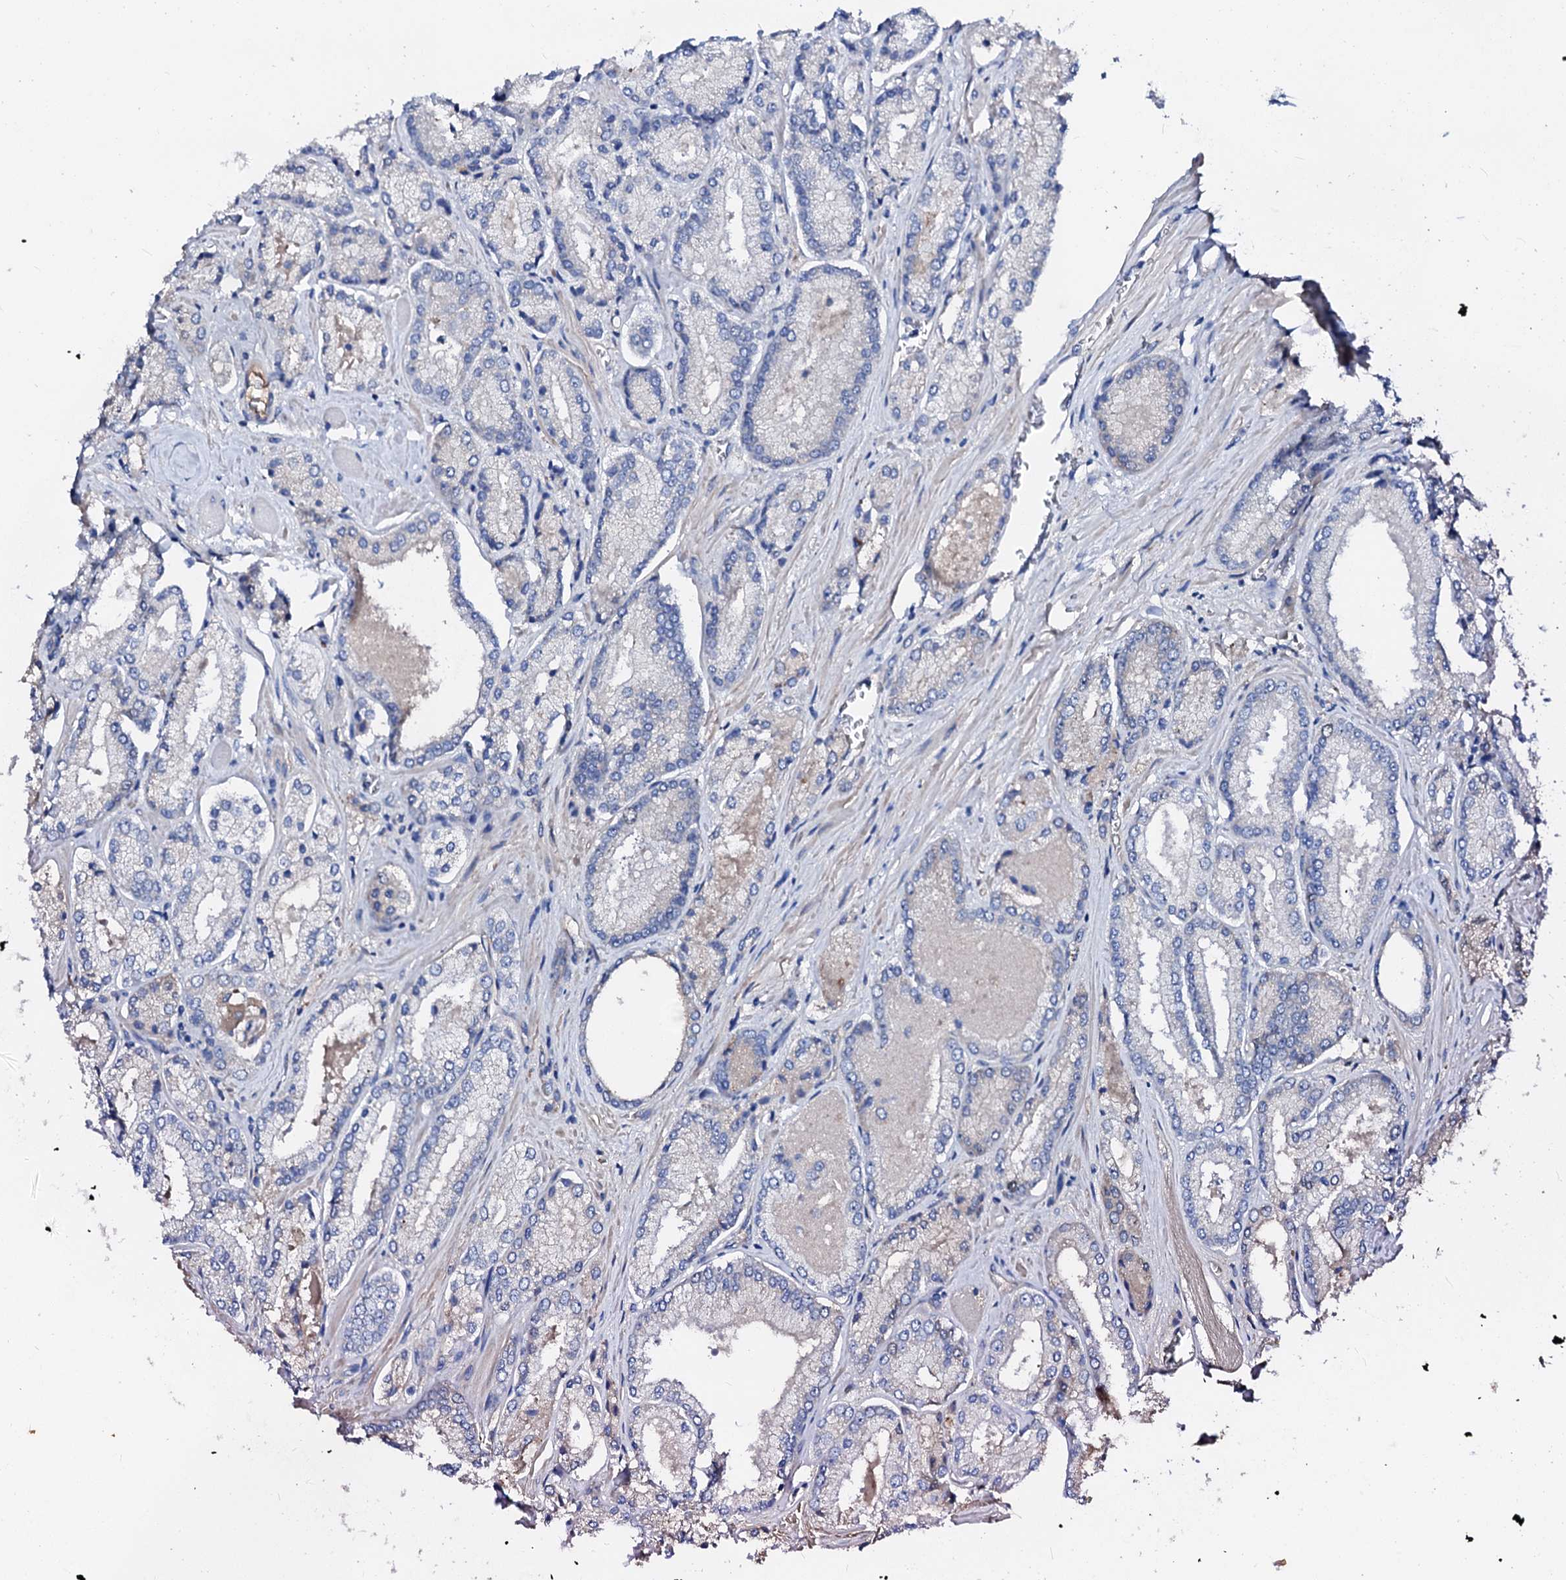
{"staining": {"intensity": "negative", "quantity": "none", "location": "none"}, "tissue": "prostate cancer", "cell_type": "Tumor cells", "image_type": "cancer", "snomed": [{"axis": "morphology", "description": "Adenocarcinoma, Low grade"}, {"axis": "topography", "description": "Prostate"}], "caption": "The micrograph demonstrates no significant expression in tumor cells of prostate low-grade adenocarcinoma.", "gene": "CSKMT", "patient": {"sex": "male", "age": 74}}